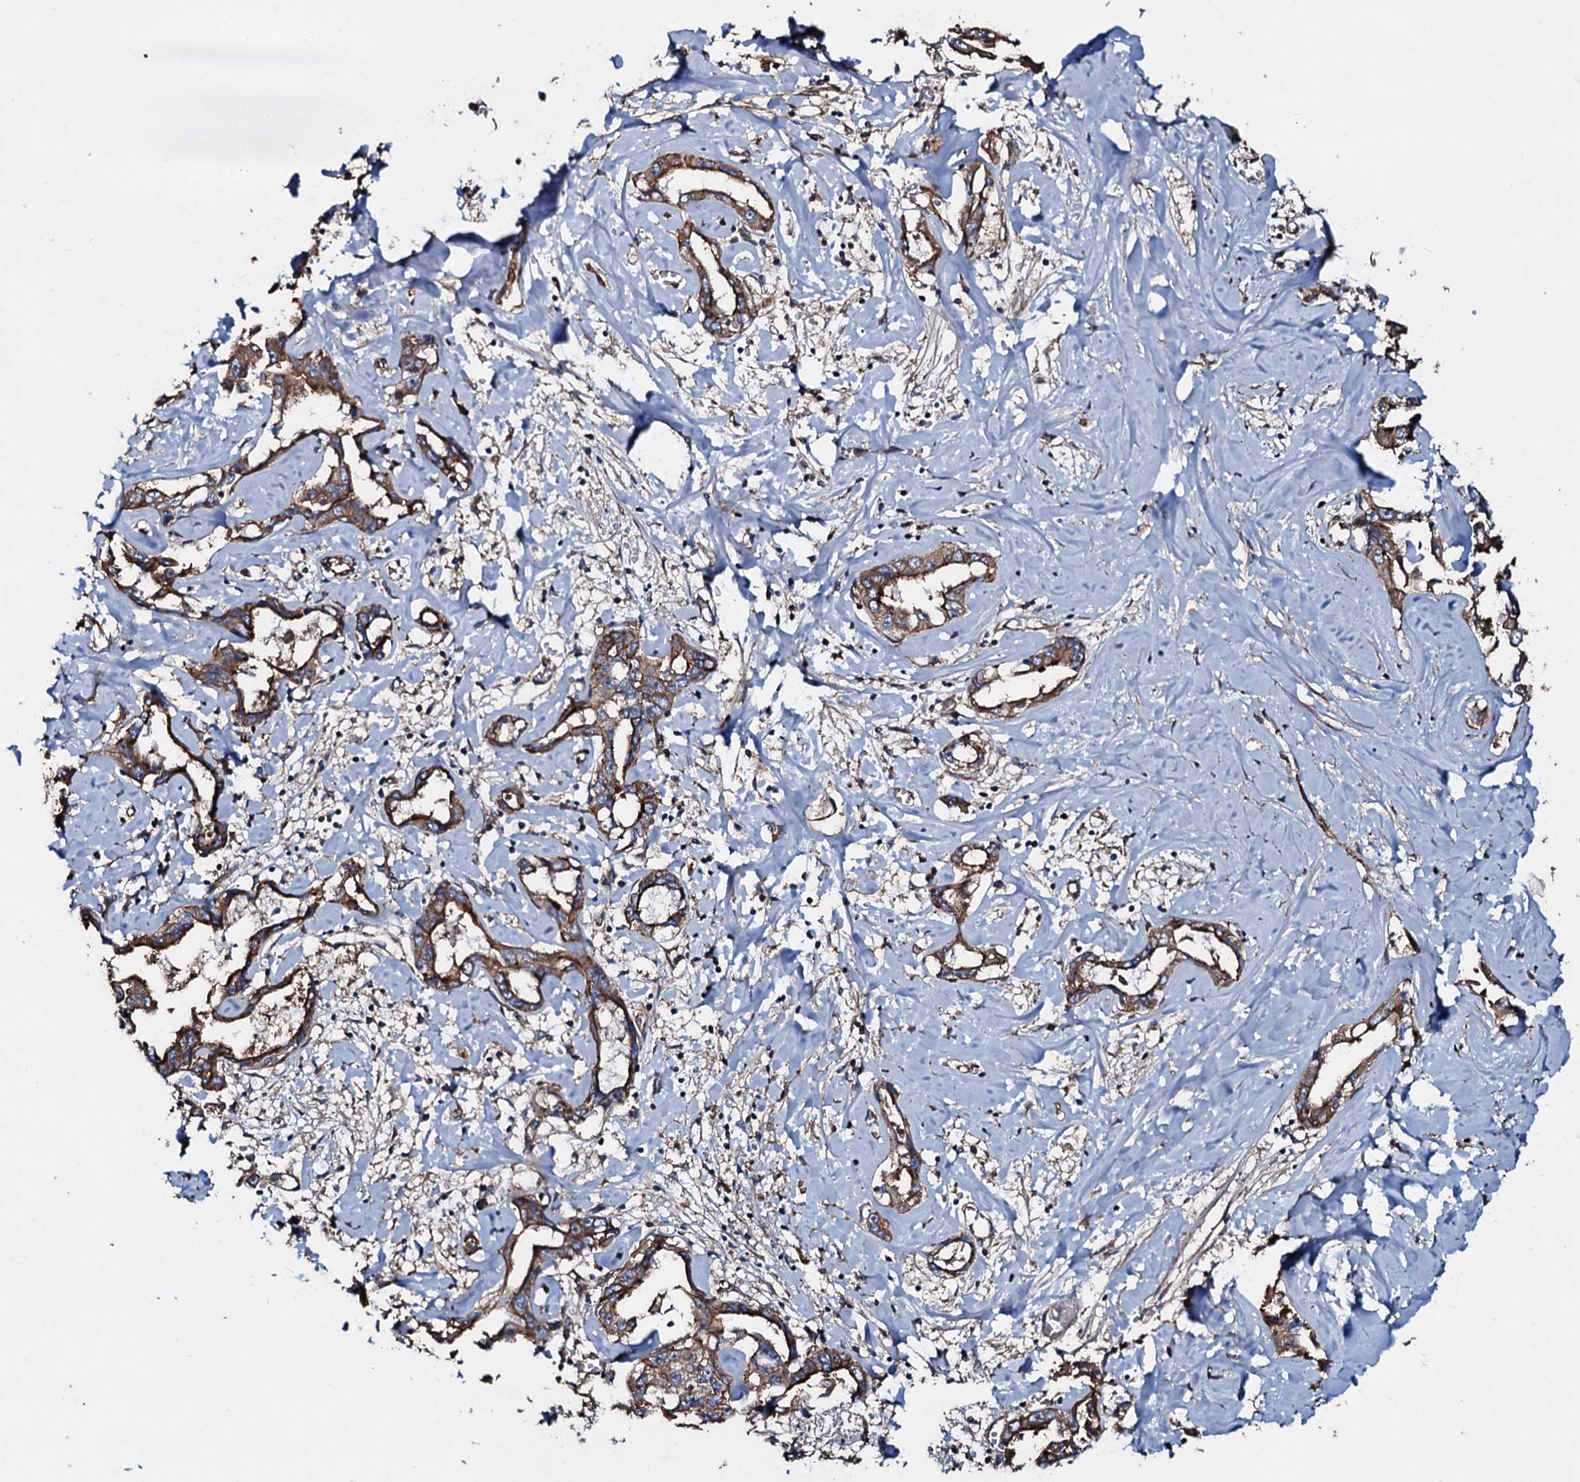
{"staining": {"intensity": "moderate", "quantity": ">75%", "location": "cytoplasmic/membranous"}, "tissue": "liver cancer", "cell_type": "Tumor cells", "image_type": "cancer", "snomed": [{"axis": "morphology", "description": "Cholangiocarcinoma"}, {"axis": "topography", "description": "Liver"}], "caption": "Brown immunohistochemical staining in human liver cancer (cholangiocarcinoma) exhibits moderate cytoplasmic/membranous staining in approximately >75% of tumor cells.", "gene": "DMAC2", "patient": {"sex": "male", "age": 59}}